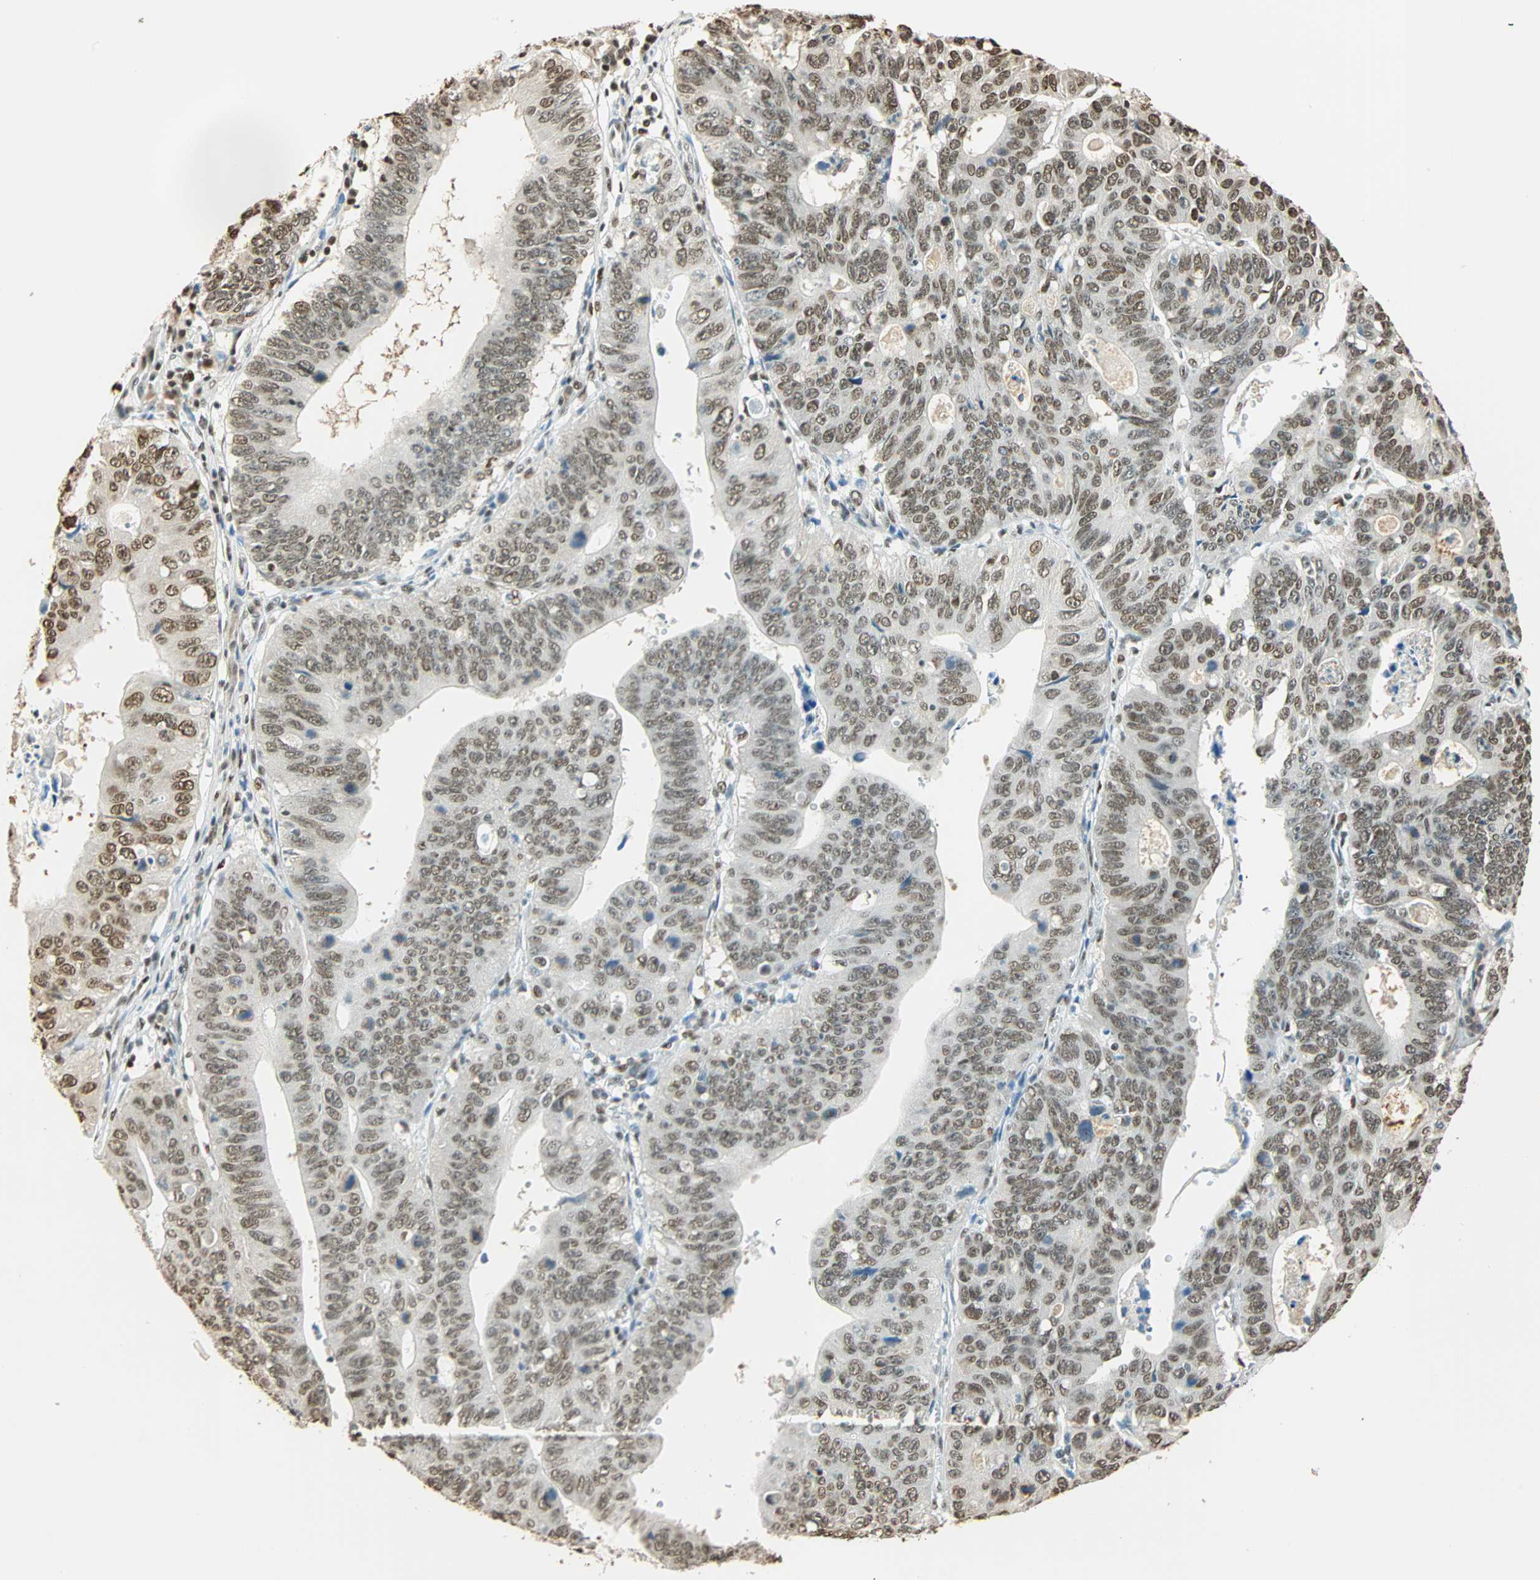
{"staining": {"intensity": "moderate", "quantity": "25%-75%", "location": "nuclear"}, "tissue": "stomach cancer", "cell_type": "Tumor cells", "image_type": "cancer", "snomed": [{"axis": "morphology", "description": "Adenocarcinoma, NOS"}, {"axis": "topography", "description": "Stomach"}], "caption": "High-magnification brightfield microscopy of adenocarcinoma (stomach) stained with DAB (brown) and counterstained with hematoxylin (blue). tumor cells exhibit moderate nuclear positivity is seen in approximately25%-75% of cells.", "gene": "FANCG", "patient": {"sex": "male", "age": 59}}